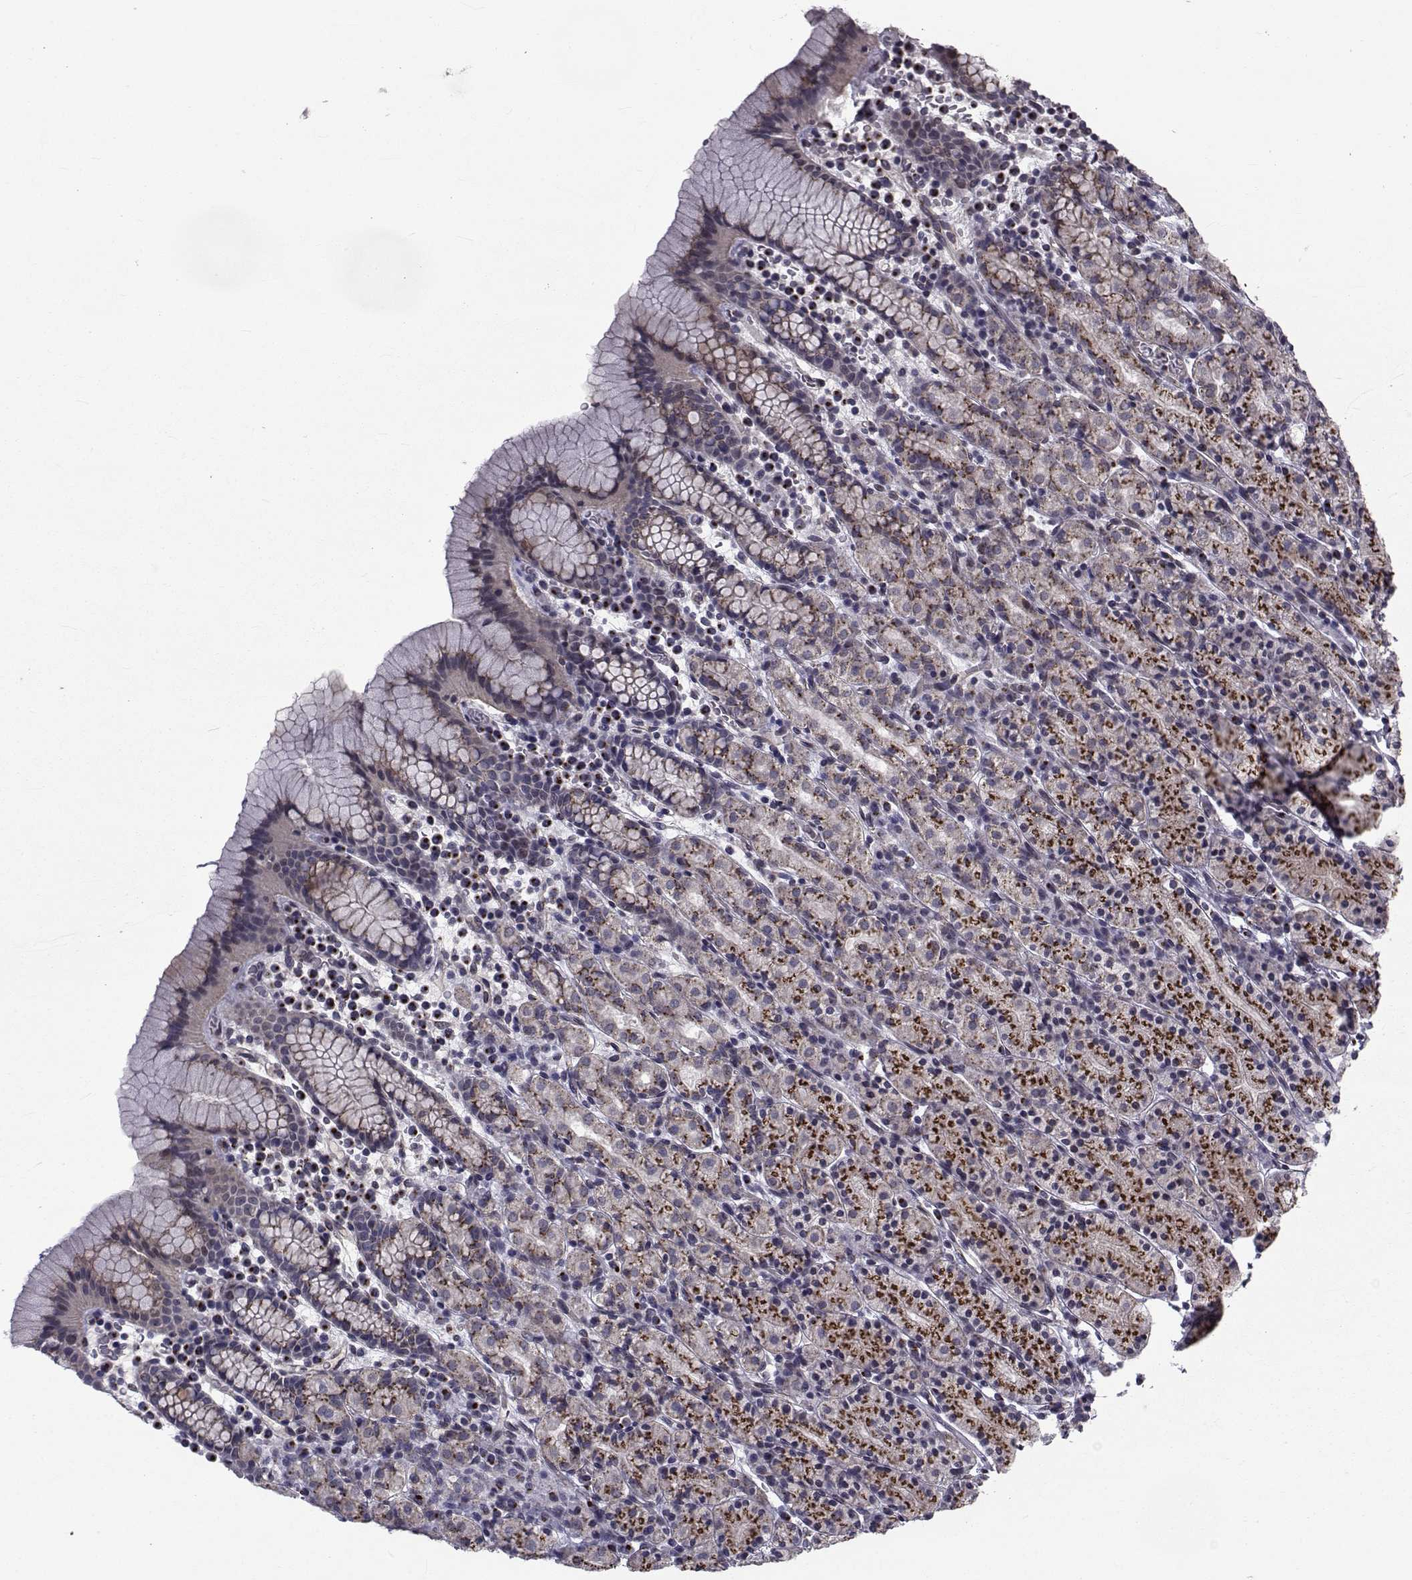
{"staining": {"intensity": "strong", "quantity": "25%-75%", "location": "cytoplasmic/membranous"}, "tissue": "stomach", "cell_type": "Glandular cells", "image_type": "normal", "snomed": [{"axis": "morphology", "description": "Normal tissue, NOS"}, {"axis": "topography", "description": "Stomach, upper"}, {"axis": "topography", "description": "Stomach"}], "caption": "DAB immunohistochemical staining of unremarkable stomach displays strong cytoplasmic/membranous protein staining in approximately 25%-75% of glandular cells. (IHC, brightfield microscopy, high magnification).", "gene": "ATP6V1C2", "patient": {"sex": "male", "age": 62}}